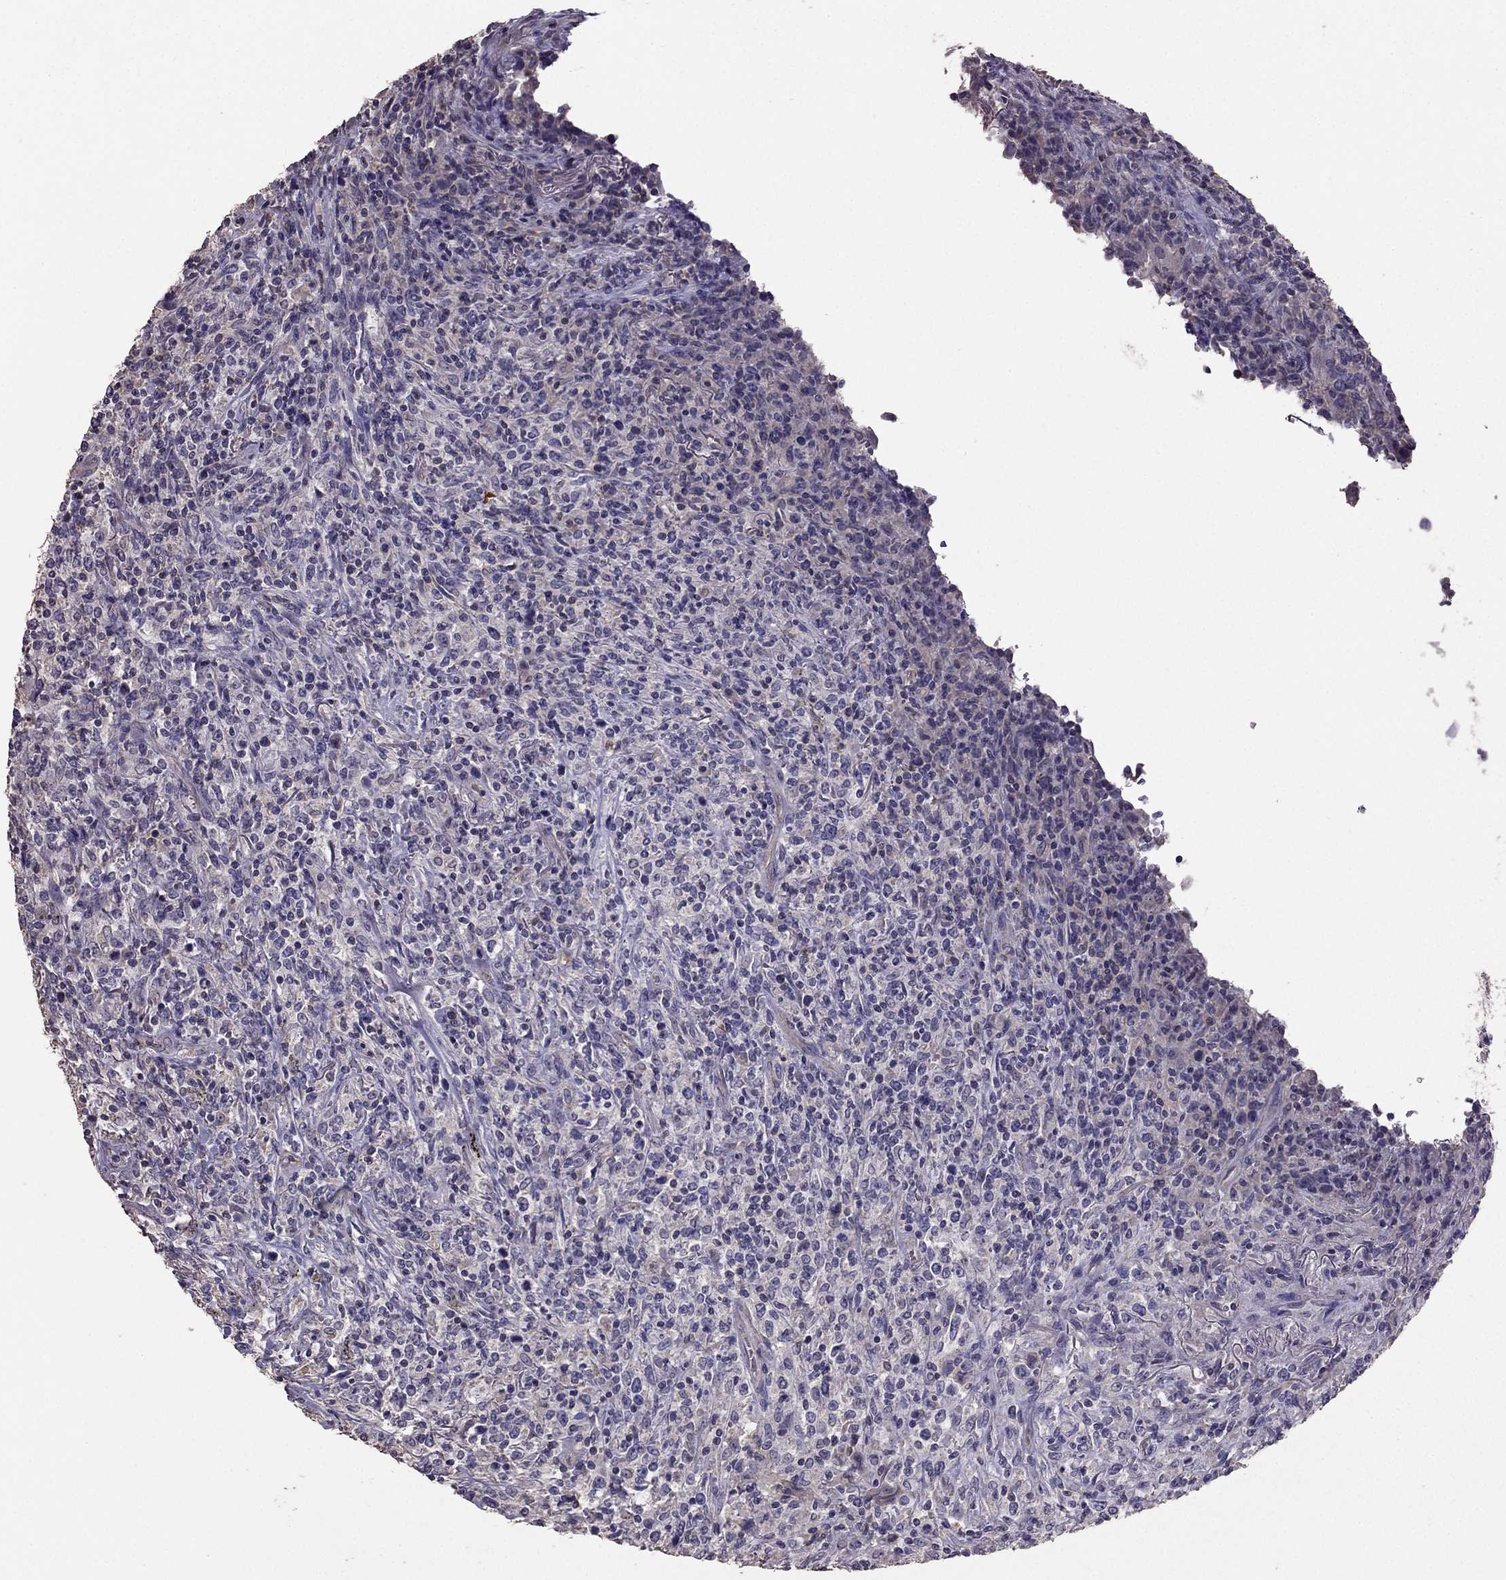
{"staining": {"intensity": "negative", "quantity": "none", "location": "none"}, "tissue": "lymphoma", "cell_type": "Tumor cells", "image_type": "cancer", "snomed": [{"axis": "morphology", "description": "Malignant lymphoma, non-Hodgkin's type, High grade"}, {"axis": "topography", "description": "Lung"}], "caption": "Image shows no significant protein expression in tumor cells of high-grade malignant lymphoma, non-Hodgkin's type.", "gene": "RFLNB", "patient": {"sex": "male", "age": 79}}